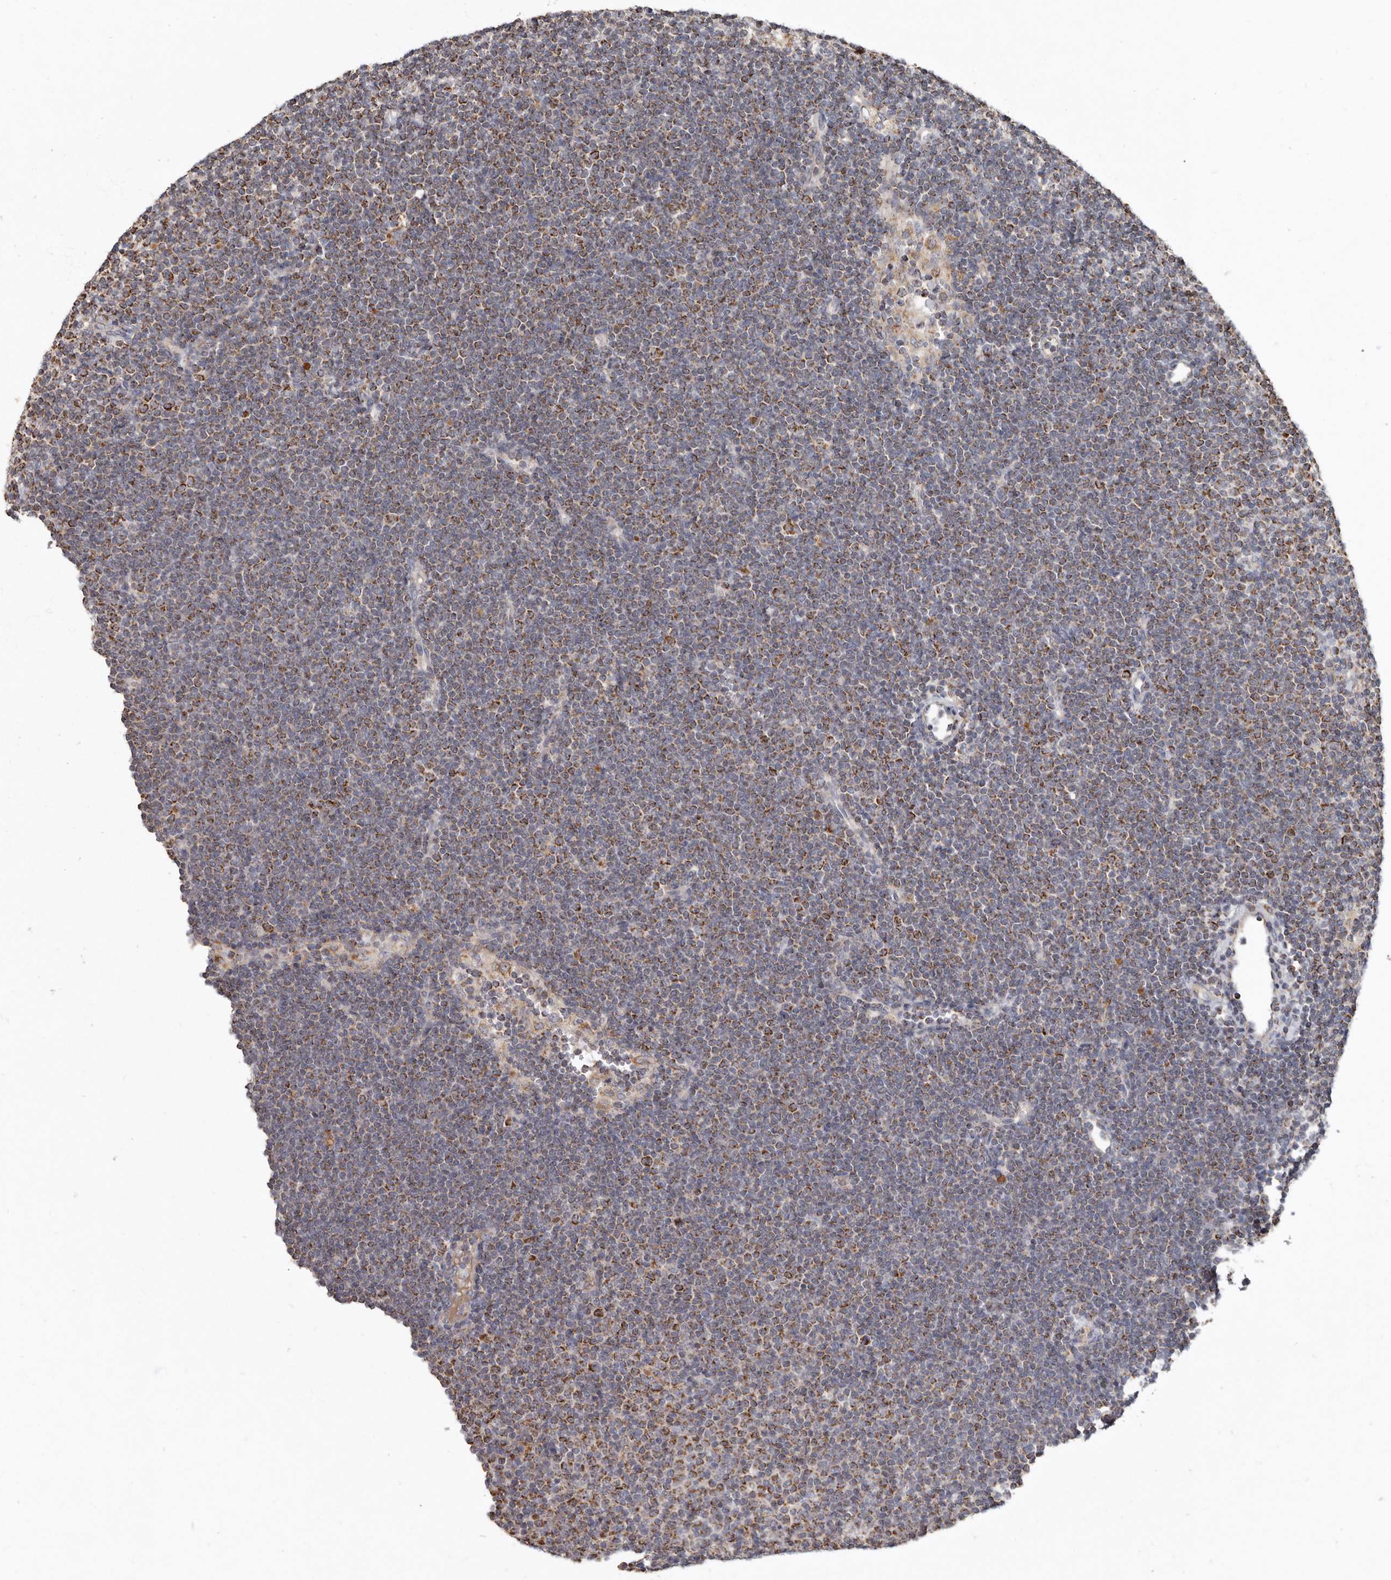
{"staining": {"intensity": "moderate", "quantity": "25%-75%", "location": "cytoplasmic/membranous"}, "tissue": "lymphoma", "cell_type": "Tumor cells", "image_type": "cancer", "snomed": [{"axis": "morphology", "description": "Malignant lymphoma, non-Hodgkin's type, Low grade"}, {"axis": "topography", "description": "Lymph node"}], "caption": "Protein expression by IHC demonstrates moderate cytoplasmic/membranous staining in about 25%-75% of tumor cells in malignant lymphoma, non-Hodgkin's type (low-grade).", "gene": "KIF26B", "patient": {"sex": "female", "age": 53}}